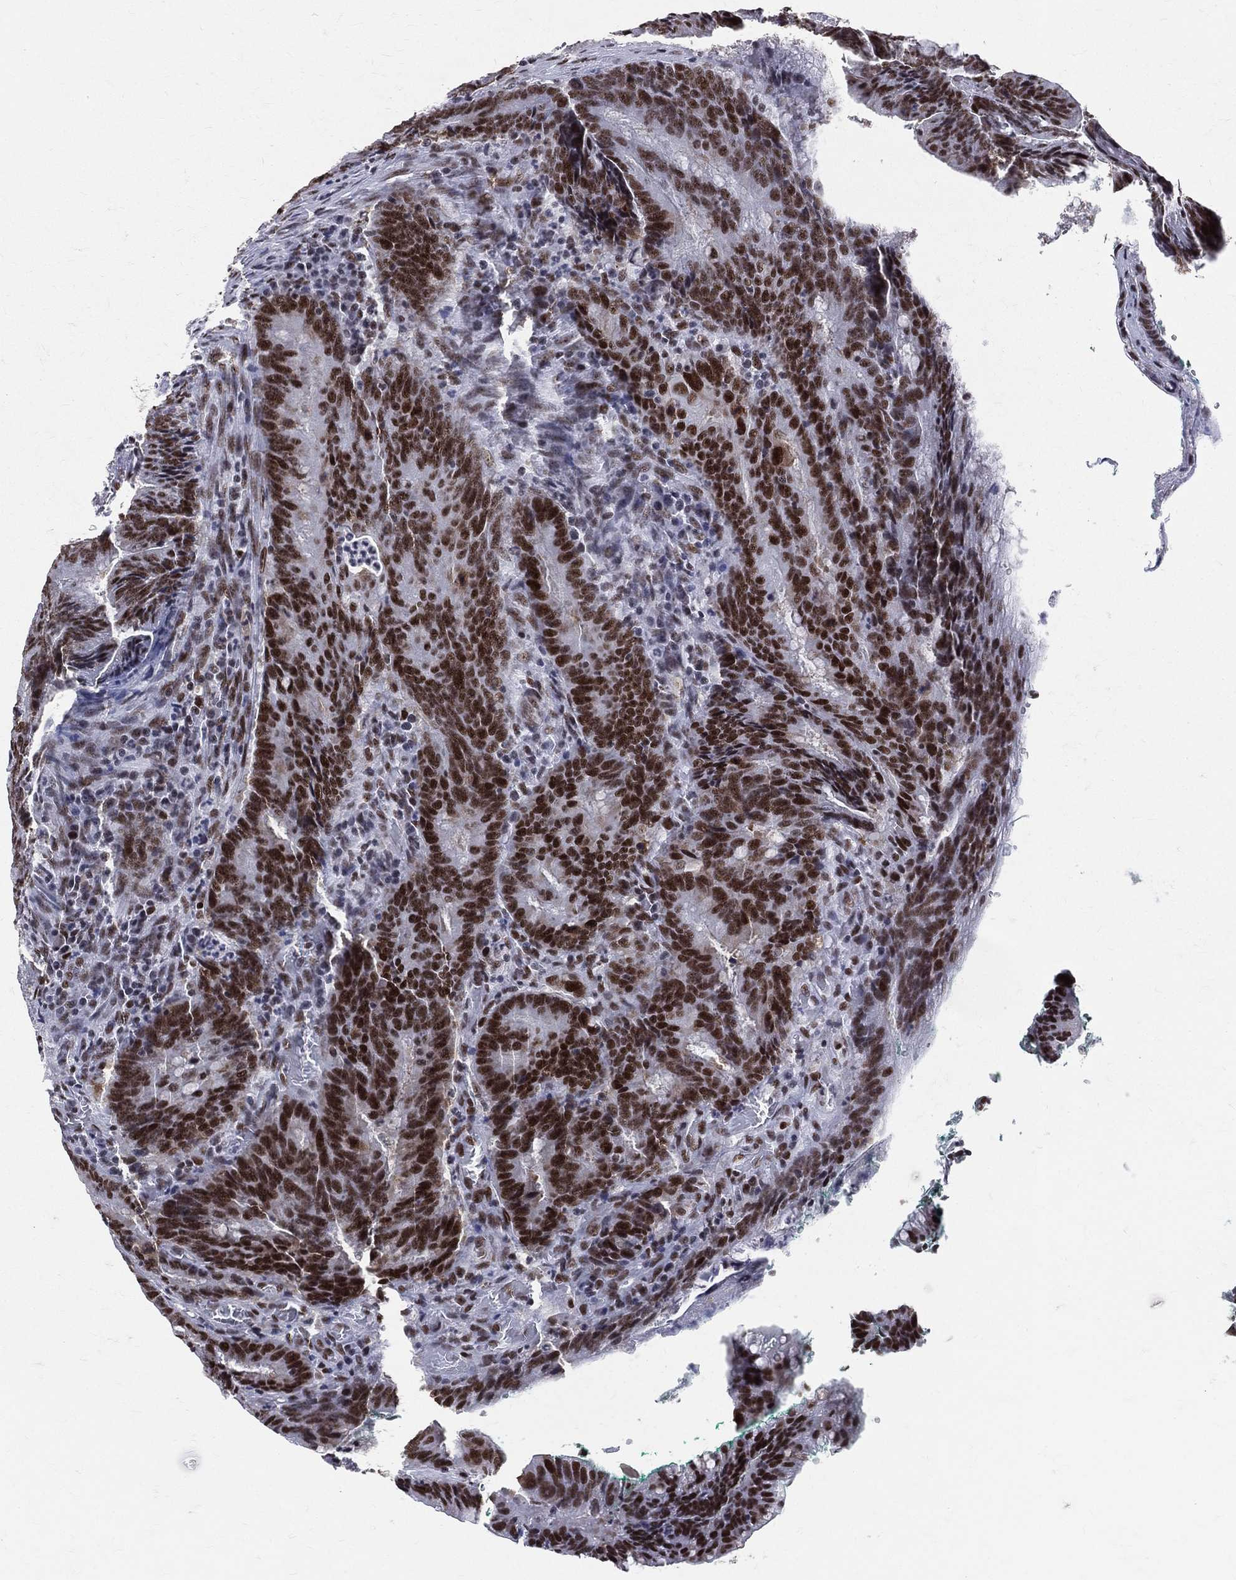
{"staining": {"intensity": "strong", "quantity": ">75%", "location": "nuclear"}, "tissue": "colorectal cancer", "cell_type": "Tumor cells", "image_type": "cancer", "snomed": [{"axis": "morphology", "description": "Adenocarcinoma, NOS"}, {"axis": "topography", "description": "Colon"}], "caption": "IHC of human colorectal adenocarcinoma shows high levels of strong nuclear staining in about >75% of tumor cells.", "gene": "CDK7", "patient": {"sex": "female", "age": 87}}